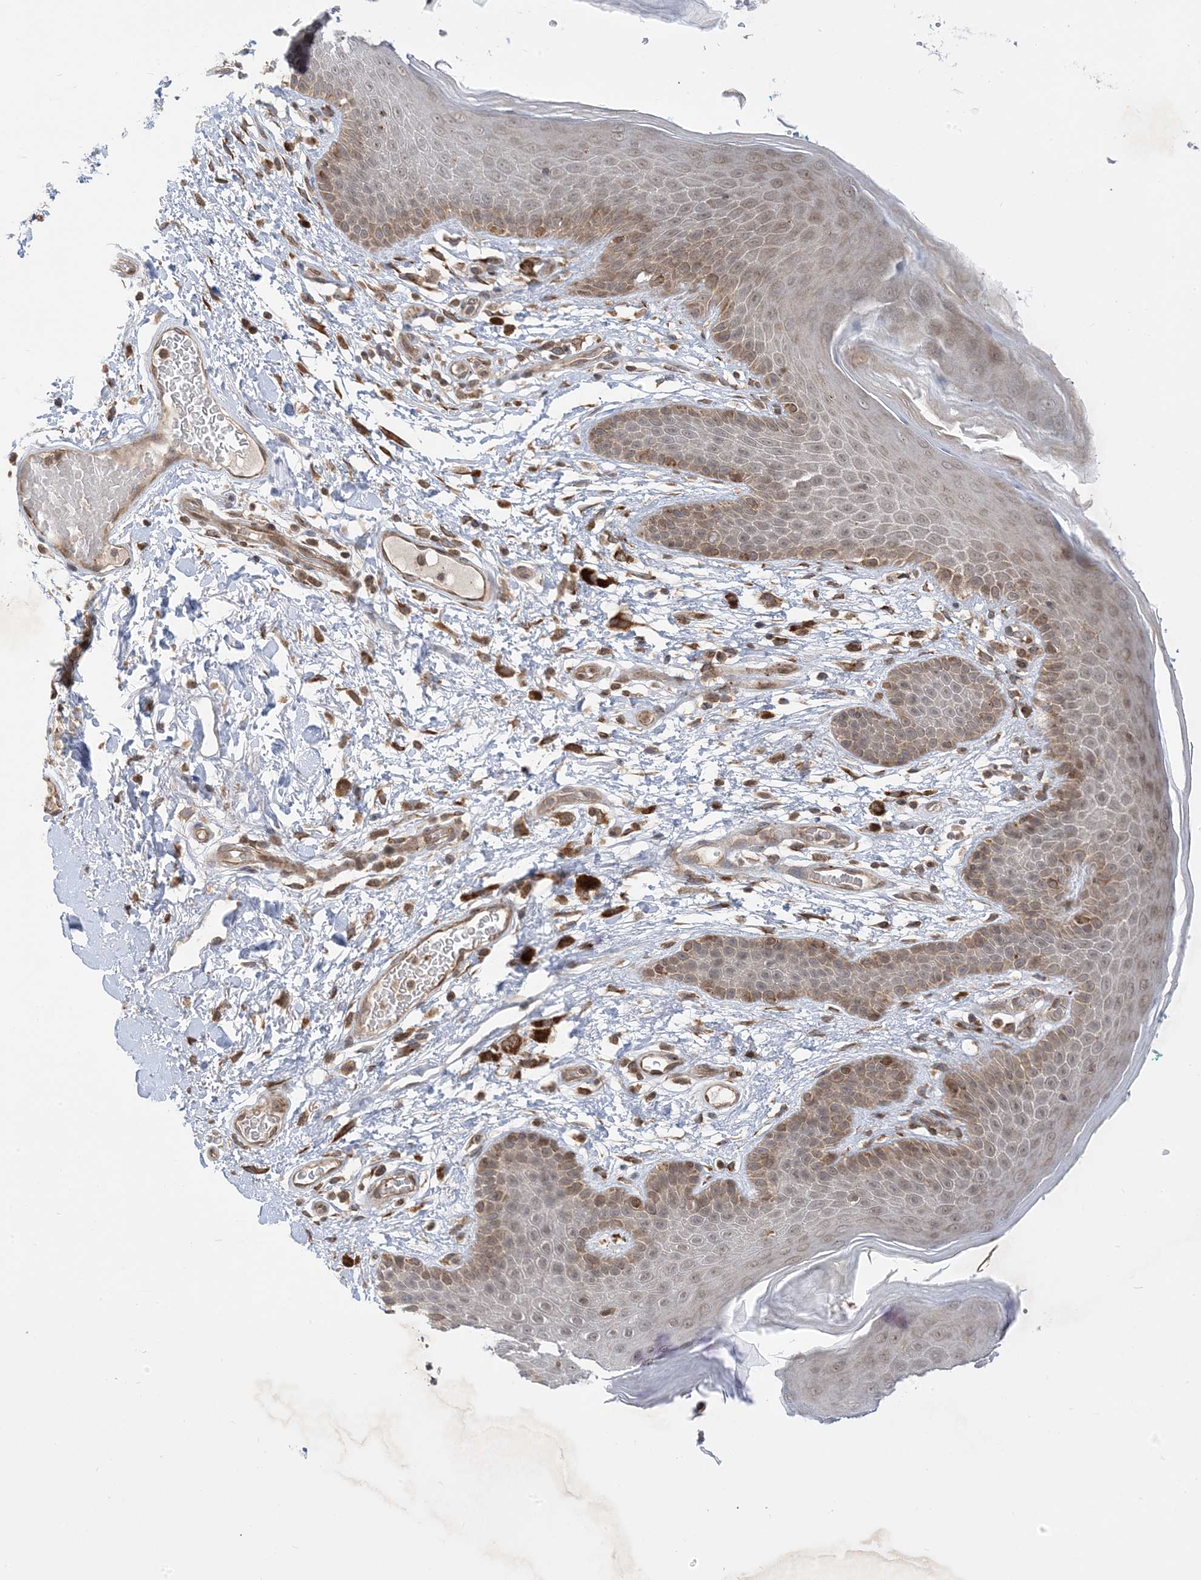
{"staining": {"intensity": "moderate", "quantity": "25%-75%", "location": "cytoplasmic/membranous,nuclear"}, "tissue": "skin", "cell_type": "Epidermal cells", "image_type": "normal", "snomed": [{"axis": "morphology", "description": "Normal tissue, NOS"}, {"axis": "topography", "description": "Anal"}], "caption": "Immunohistochemistry photomicrograph of unremarkable skin: human skin stained using immunohistochemistry (IHC) reveals medium levels of moderate protein expression localized specifically in the cytoplasmic/membranous,nuclear of epidermal cells, appearing as a cytoplasmic/membranous,nuclear brown color.", "gene": "METTL21A", "patient": {"sex": "male", "age": 74}}